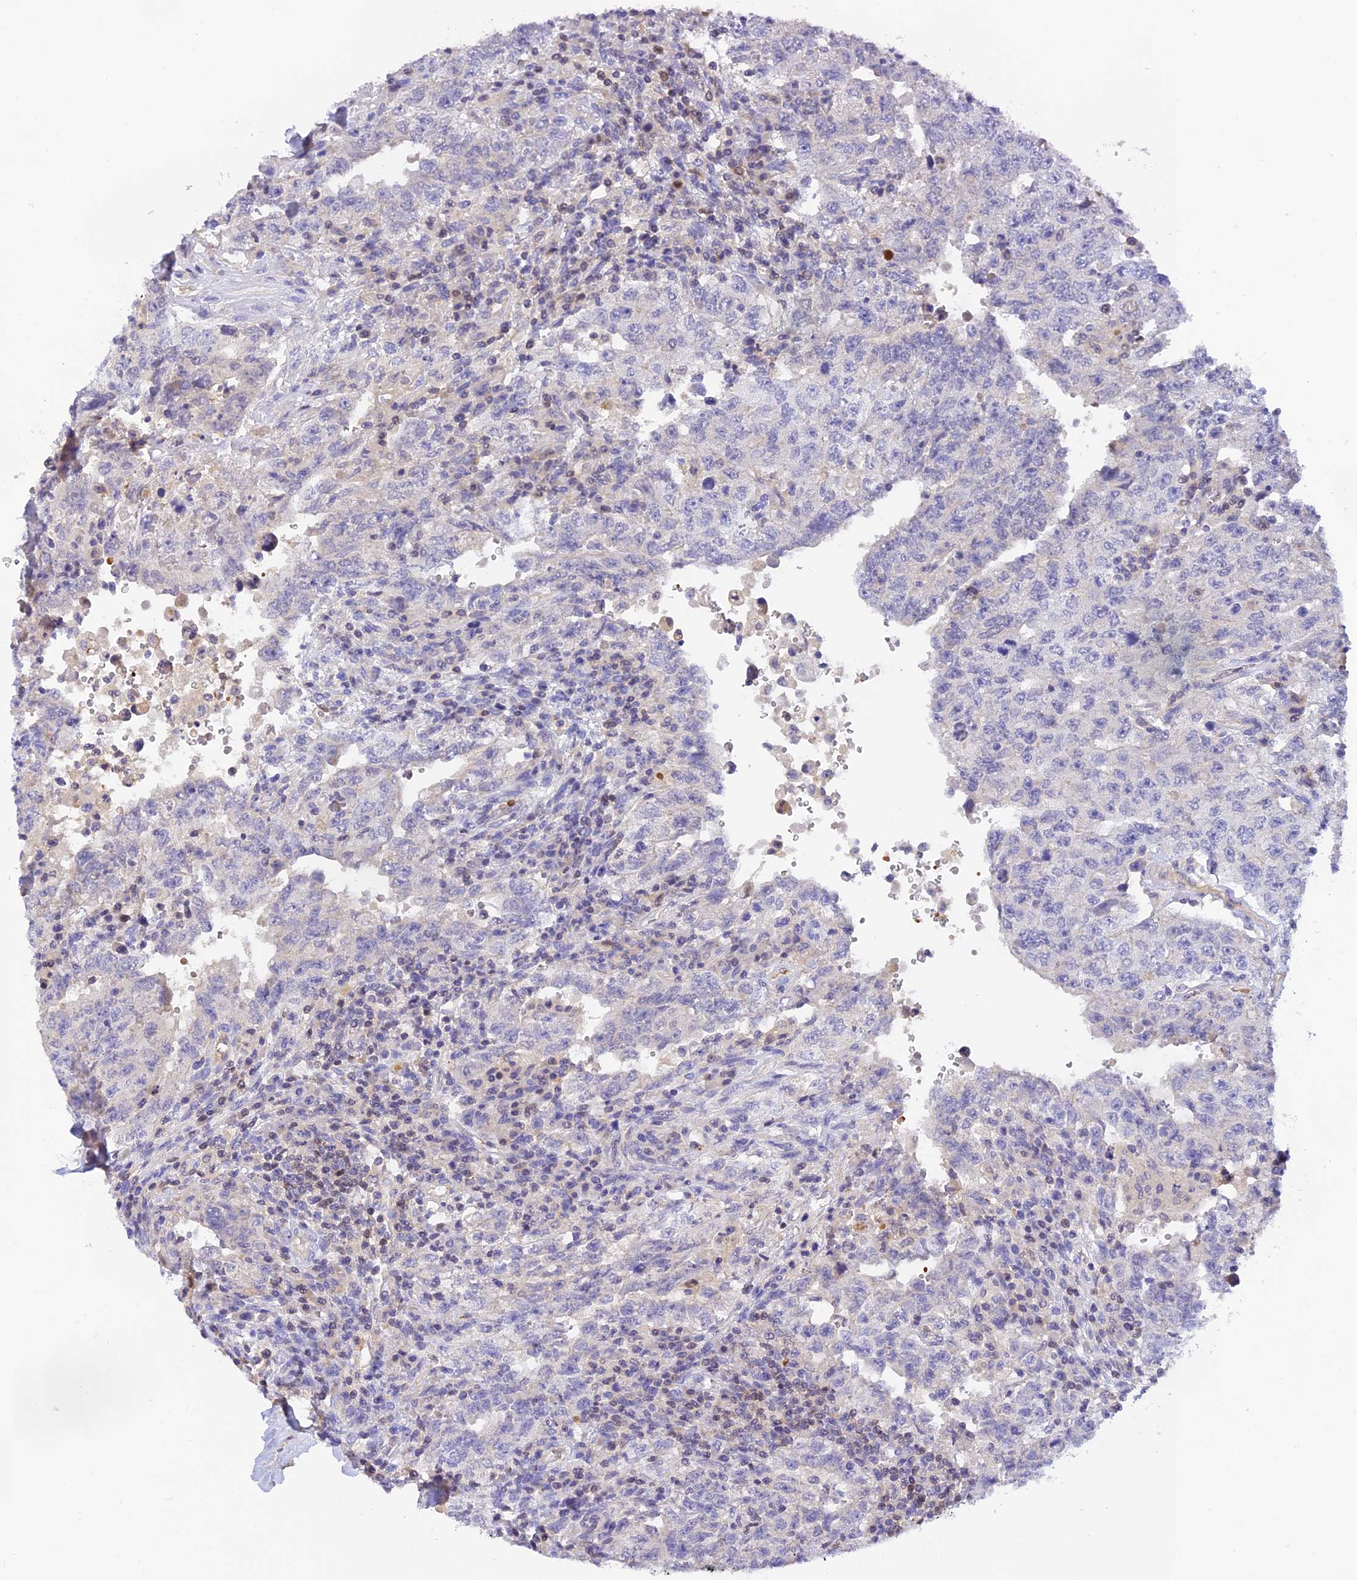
{"staining": {"intensity": "negative", "quantity": "none", "location": "none"}, "tissue": "testis cancer", "cell_type": "Tumor cells", "image_type": "cancer", "snomed": [{"axis": "morphology", "description": "Carcinoma, Embryonal, NOS"}, {"axis": "topography", "description": "Testis"}], "caption": "Photomicrograph shows no protein positivity in tumor cells of embryonal carcinoma (testis) tissue. (Brightfield microscopy of DAB IHC at high magnification).", "gene": "HDHD2", "patient": {"sex": "male", "age": 26}}